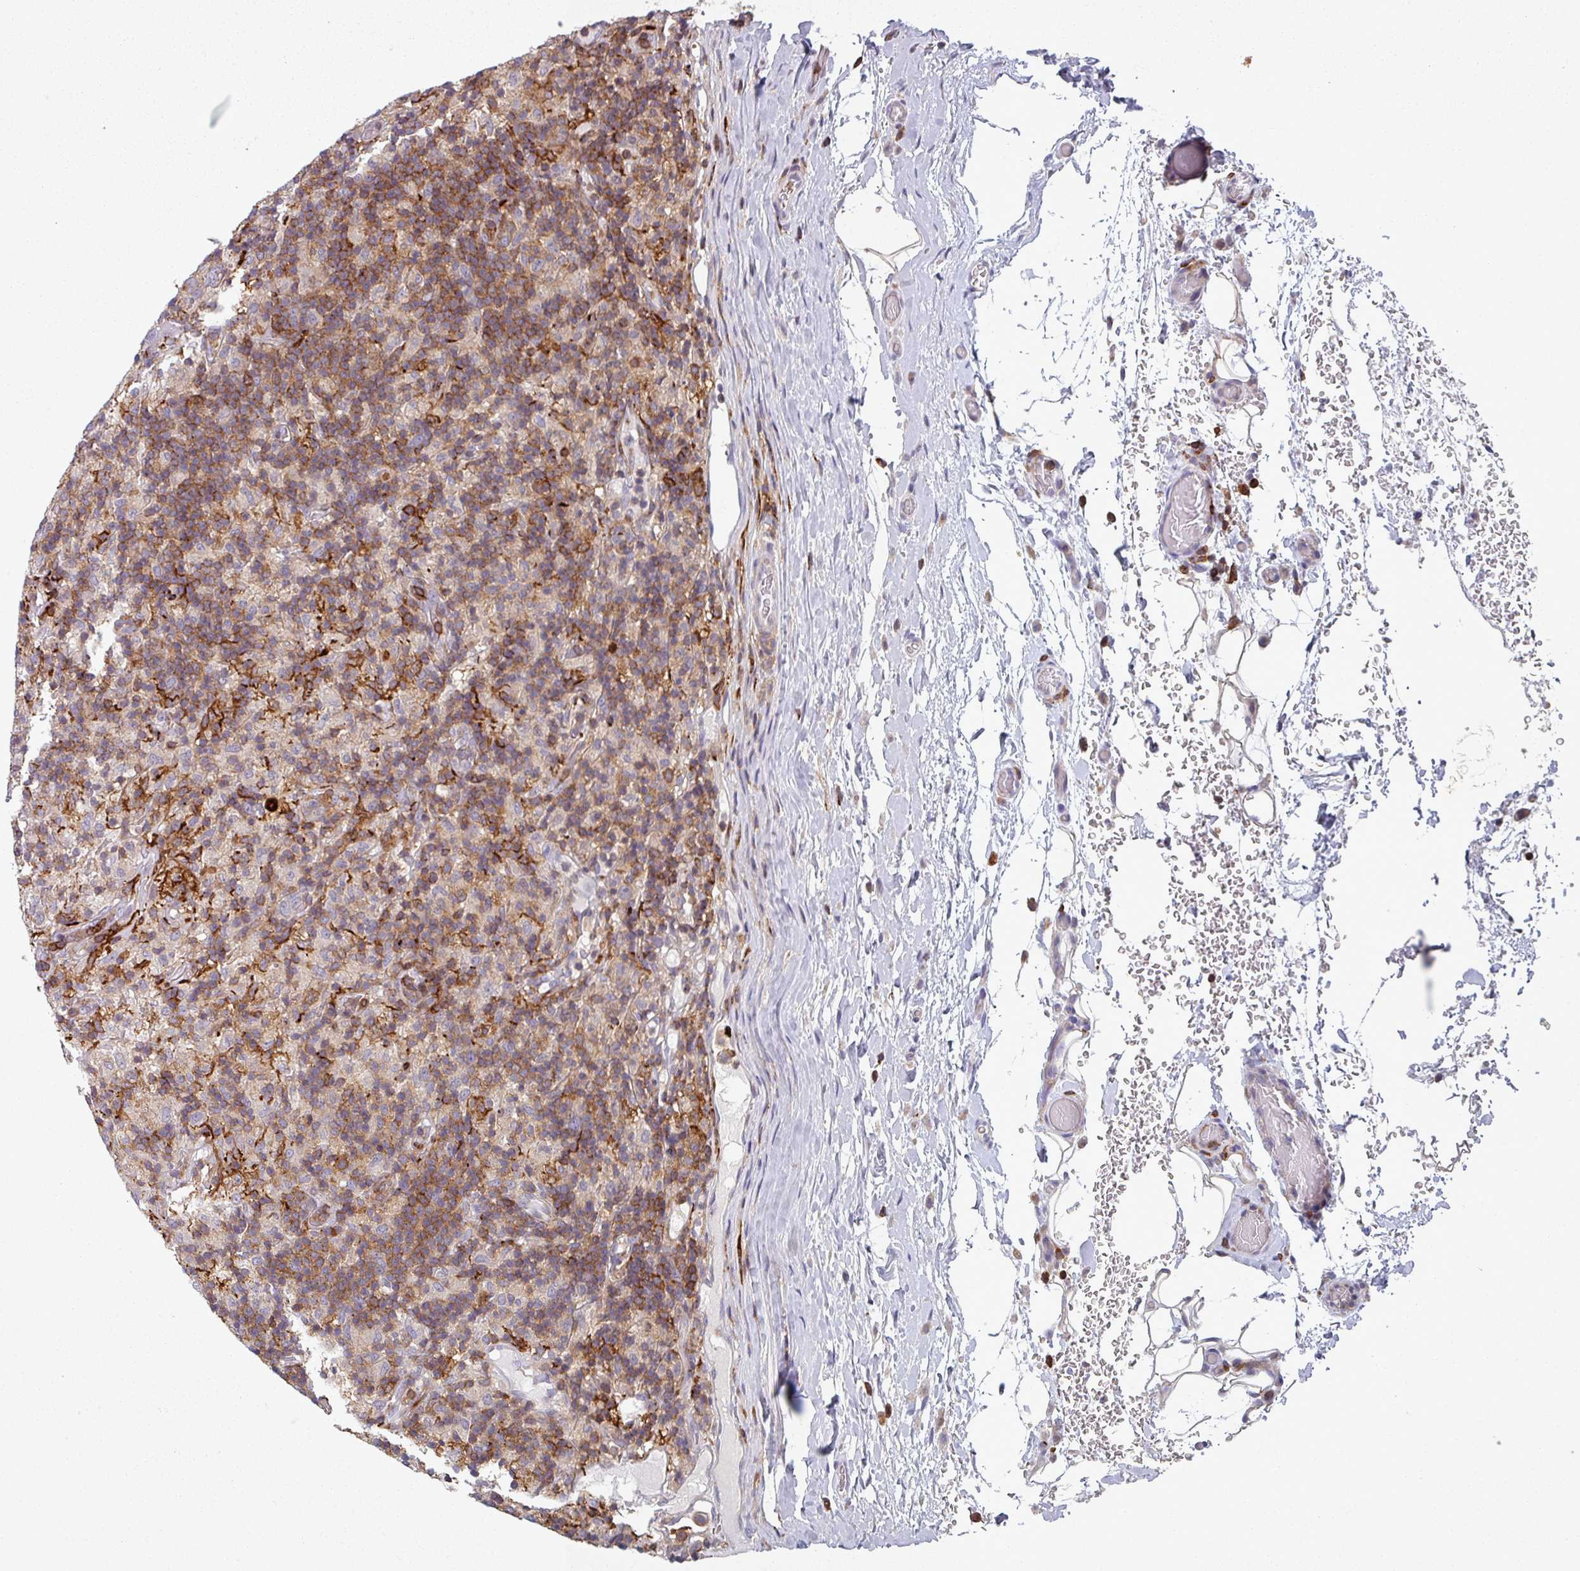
{"staining": {"intensity": "negative", "quantity": "none", "location": "none"}, "tissue": "lymphoma", "cell_type": "Tumor cells", "image_type": "cancer", "snomed": [{"axis": "morphology", "description": "Hodgkin's disease, NOS"}, {"axis": "topography", "description": "Lymph node"}], "caption": "This is an immunohistochemistry (IHC) image of Hodgkin's disease. There is no positivity in tumor cells.", "gene": "NEDD9", "patient": {"sex": "male", "age": 70}}